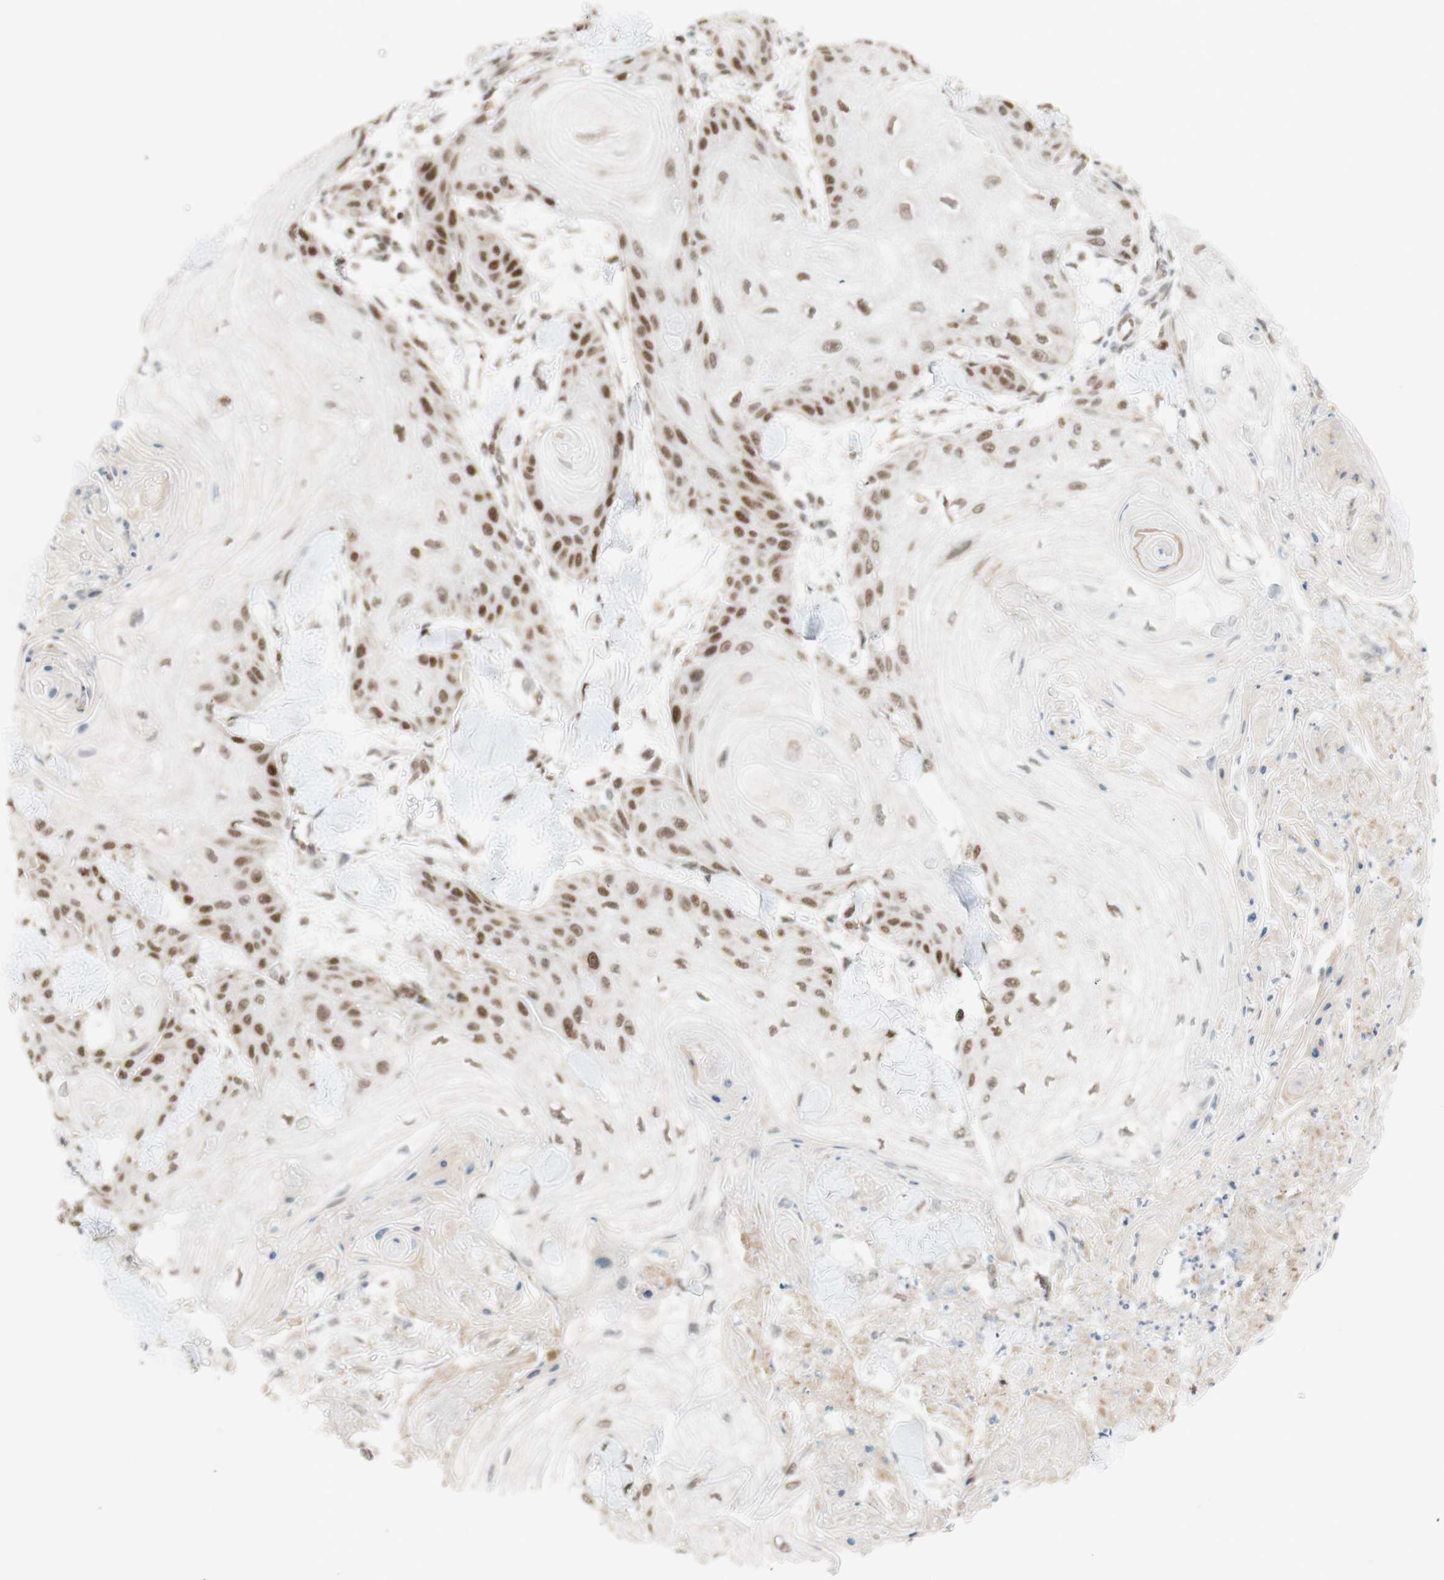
{"staining": {"intensity": "moderate", "quantity": "25%-75%", "location": "nuclear"}, "tissue": "skin cancer", "cell_type": "Tumor cells", "image_type": "cancer", "snomed": [{"axis": "morphology", "description": "Squamous cell carcinoma, NOS"}, {"axis": "topography", "description": "Skin"}], "caption": "The histopathology image reveals staining of squamous cell carcinoma (skin), revealing moderate nuclear protein expression (brown color) within tumor cells.", "gene": "DNMT3A", "patient": {"sex": "male", "age": 74}}